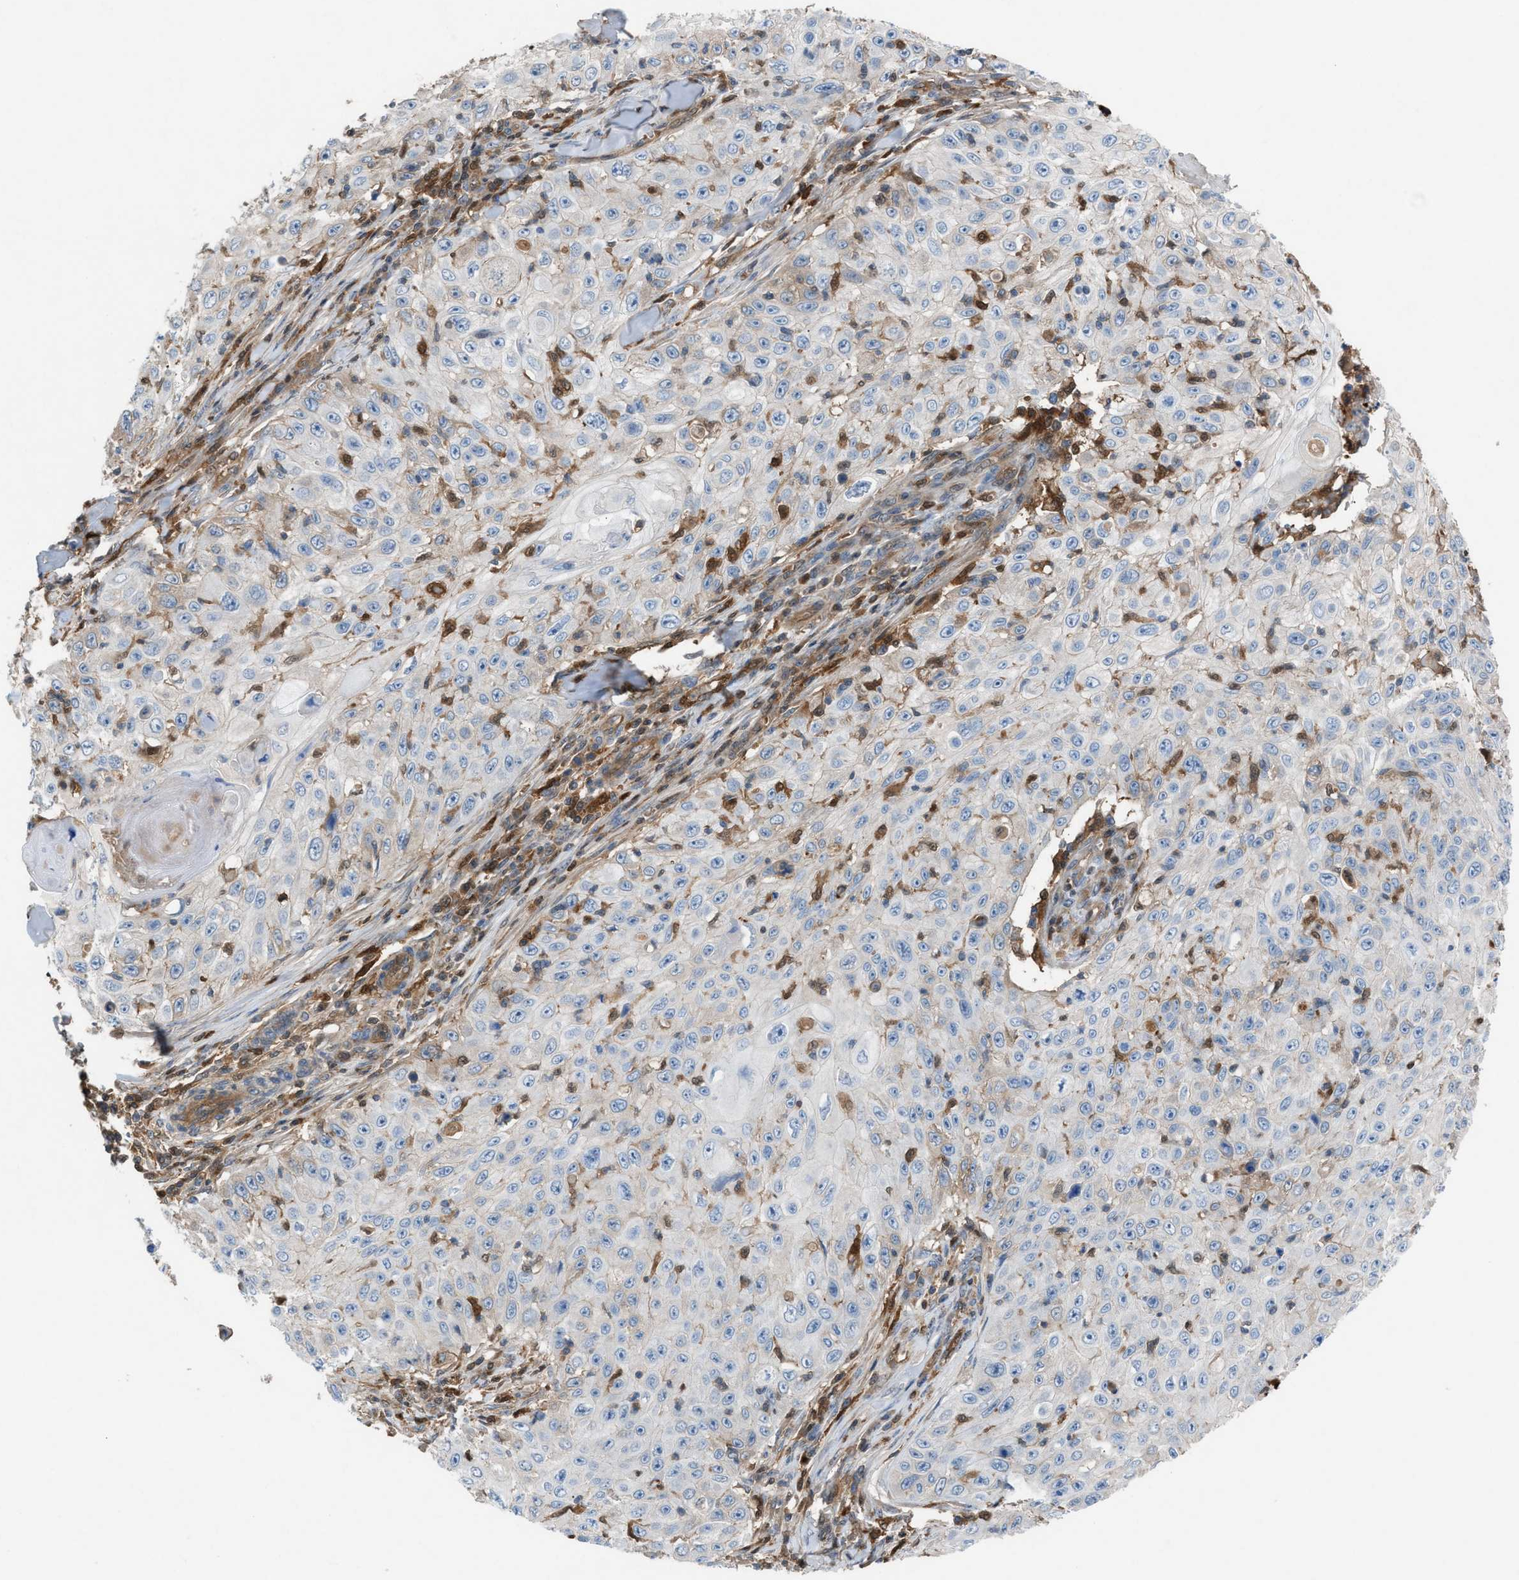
{"staining": {"intensity": "negative", "quantity": "none", "location": "none"}, "tissue": "skin cancer", "cell_type": "Tumor cells", "image_type": "cancer", "snomed": [{"axis": "morphology", "description": "Squamous cell carcinoma, NOS"}, {"axis": "topography", "description": "Skin"}], "caption": "Squamous cell carcinoma (skin) stained for a protein using immunohistochemistry (IHC) exhibits no positivity tumor cells.", "gene": "TPK1", "patient": {"sex": "male", "age": 86}}